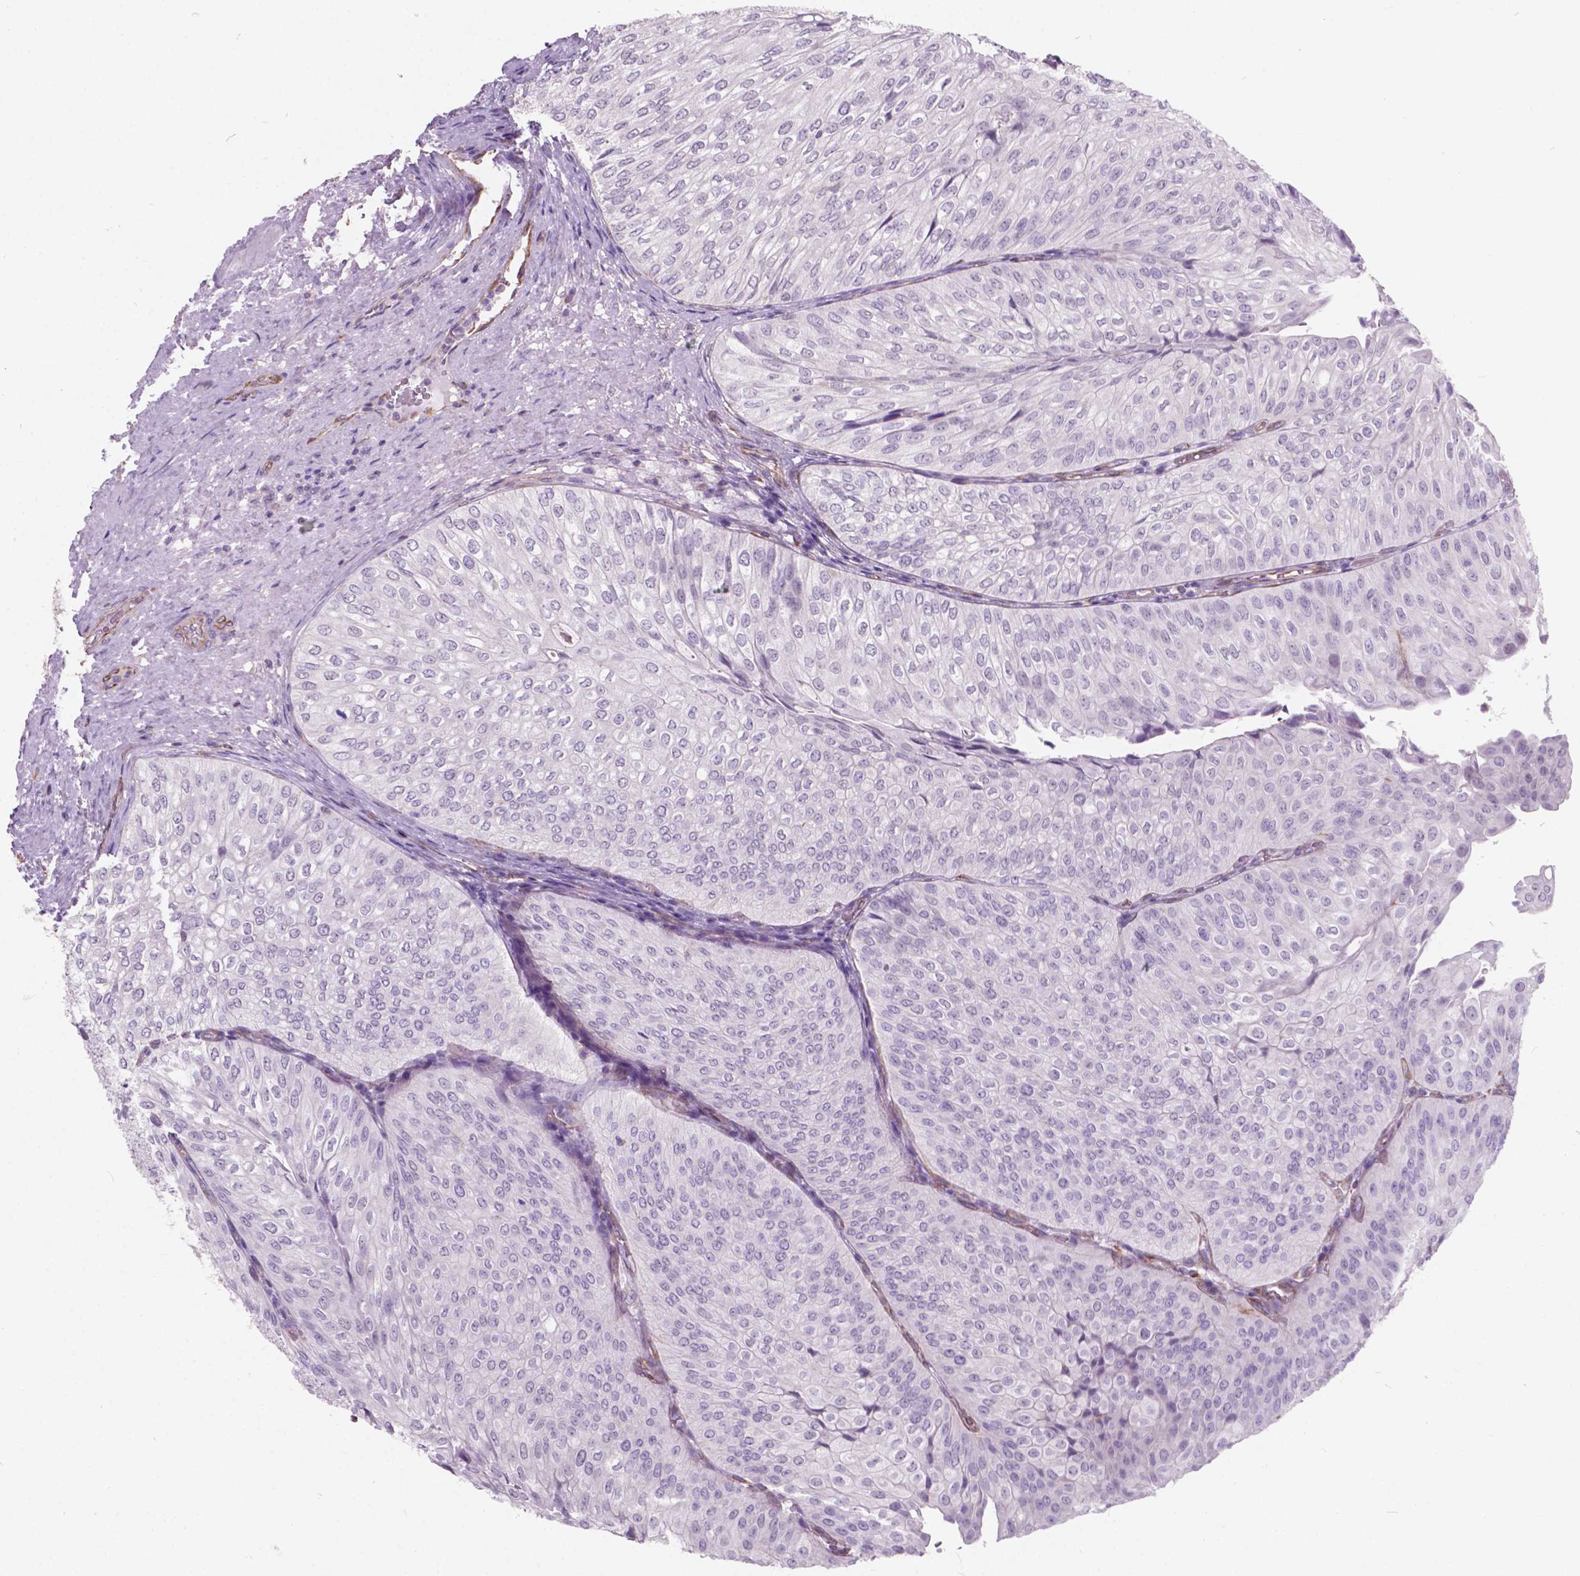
{"staining": {"intensity": "negative", "quantity": "none", "location": "none"}, "tissue": "urothelial cancer", "cell_type": "Tumor cells", "image_type": "cancer", "snomed": [{"axis": "morphology", "description": "Urothelial carcinoma, NOS"}, {"axis": "topography", "description": "Urinary bladder"}], "caption": "A histopathology image of transitional cell carcinoma stained for a protein reveals no brown staining in tumor cells.", "gene": "AMOT", "patient": {"sex": "male", "age": 62}}